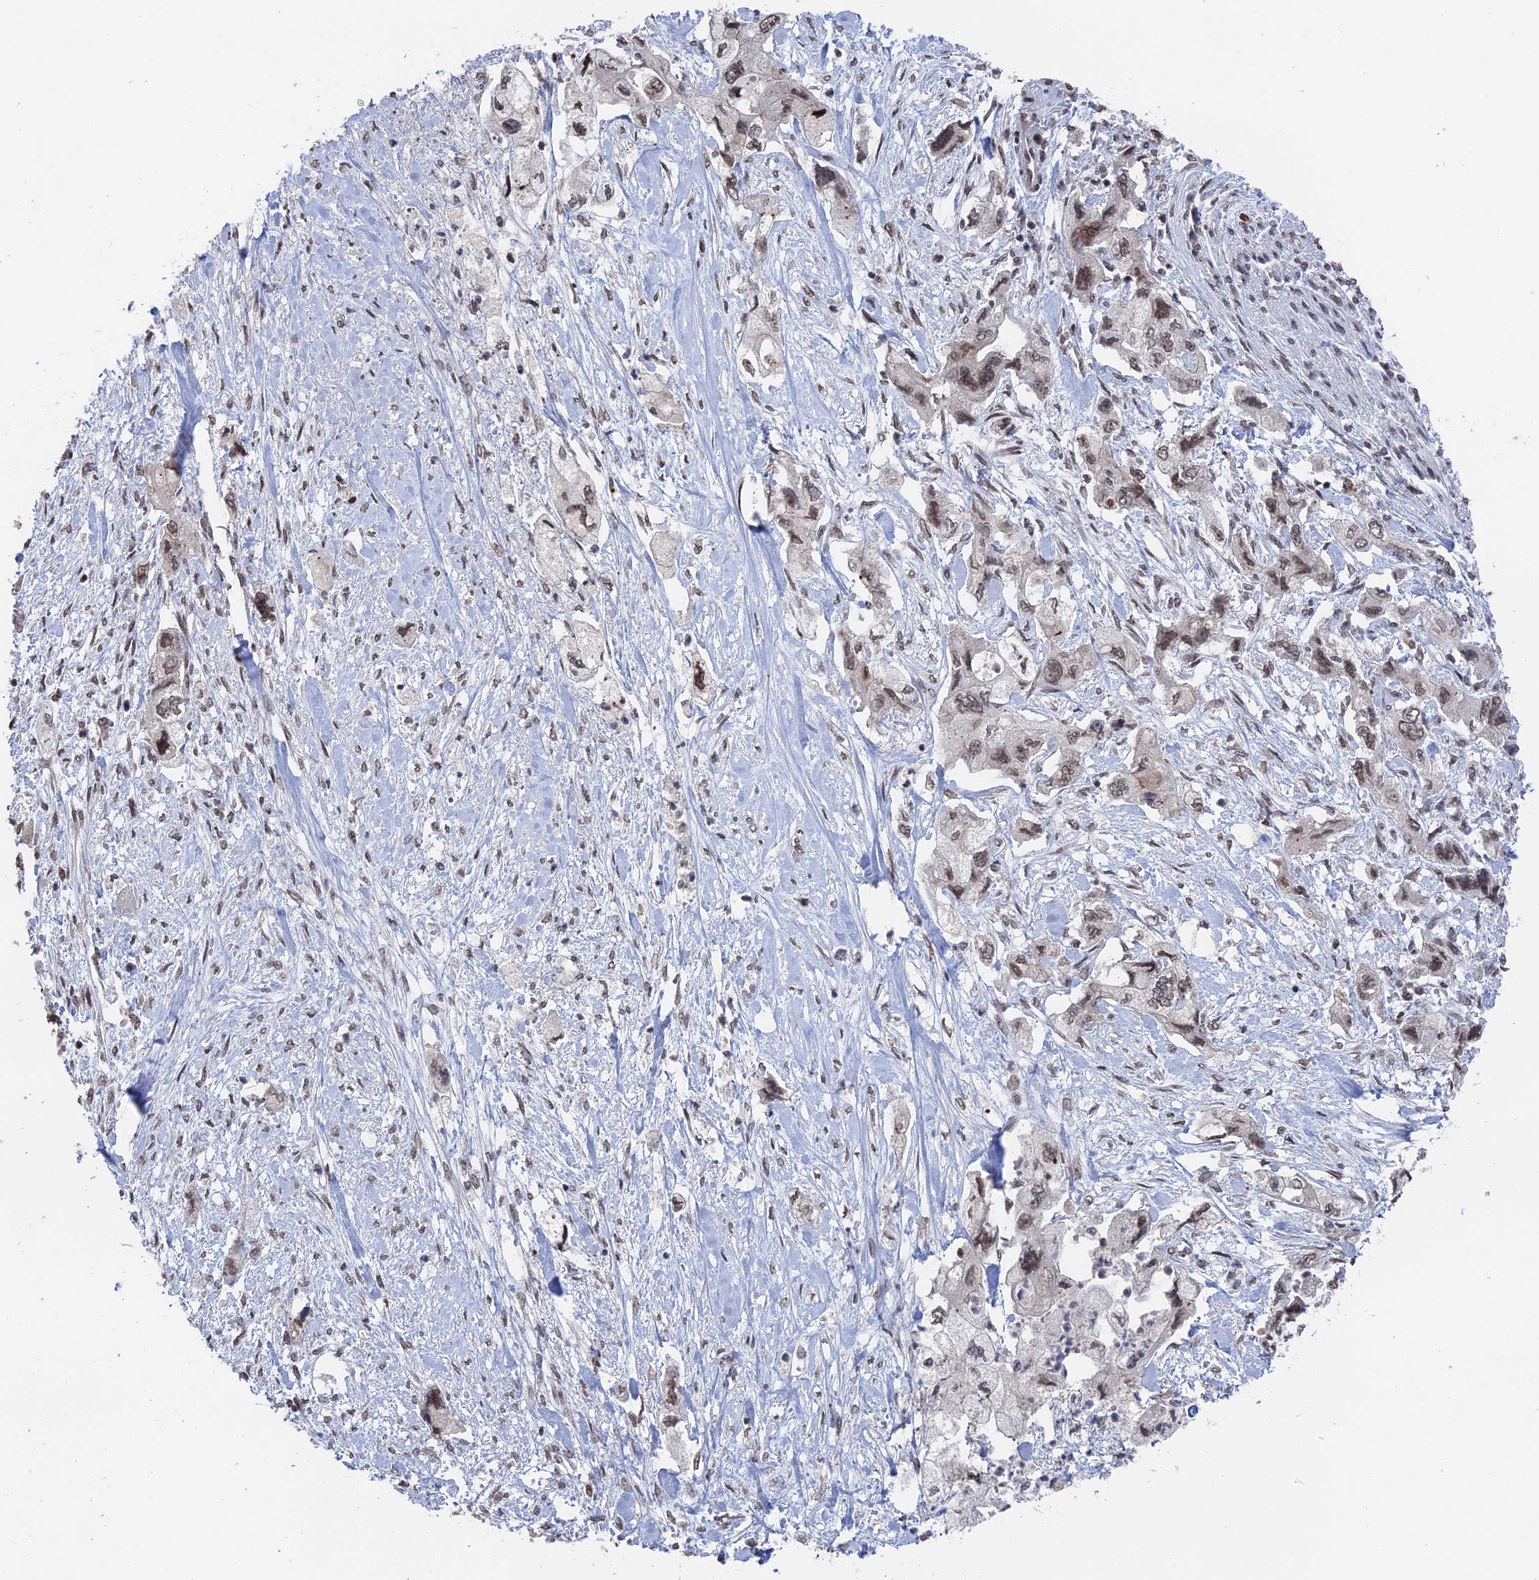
{"staining": {"intensity": "moderate", "quantity": "25%-75%", "location": "nuclear"}, "tissue": "pancreatic cancer", "cell_type": "Tumor cells", "image_type": "cancer", "snomed": [{"axis": "morphology", "description": "Adenocarcinoma, NOS"}, {"axis": "topography", "description": "Pancreas"}], "caption": "Immunohistochemistry (IHC) histopathology image of neoplastic tissue: adenocarcinoma (pancreatic) stained using immunohistochemistry (IHC) reveals medium levels of moderate protein expression localized specifically in the nuclear of tumor cells, appearing as a nuclear brown color.", "gene": "NR2C2AP", "patient": {"sex": "female", "age": 73}}